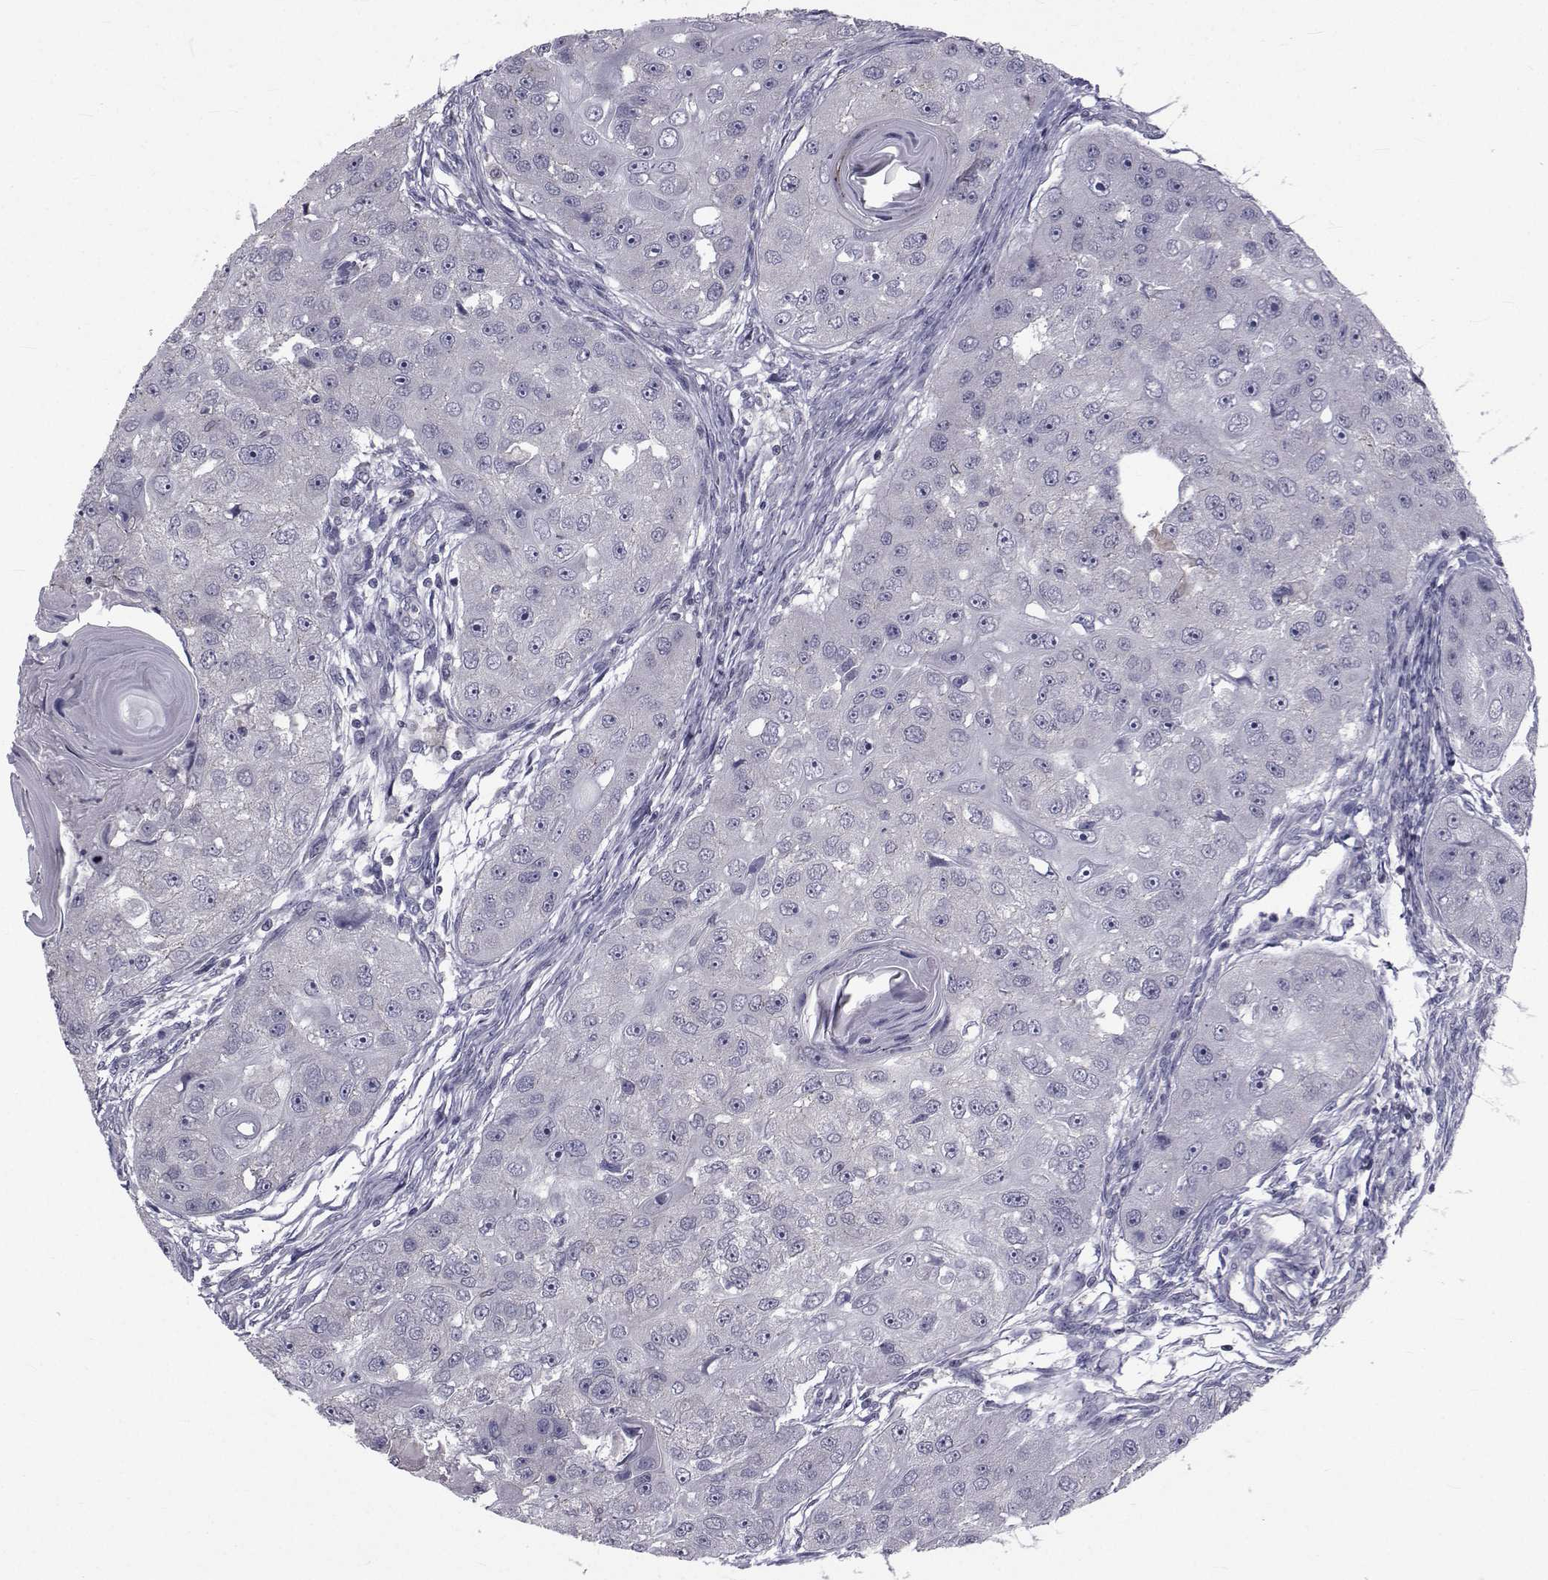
{"staining": {"intensity": "negative", "quantity": "none", "location": "none"}, "tissue": "head and neck cancer", "cell_type": "Tumor cells", "image_type": "cancer", "snomed": [{"axis": "morphology", "description": "Squamous cell carcinoma, NOS"}, {"axis": "topography", "description": "Head-Neck"}], "caption": "Immunohistochemical staining of head and neck squamous cell carcinoma shows no significant positivity in tumor cells.", "gene": "SLC30A10", "patient": {"sex": "male", "age": 51}}